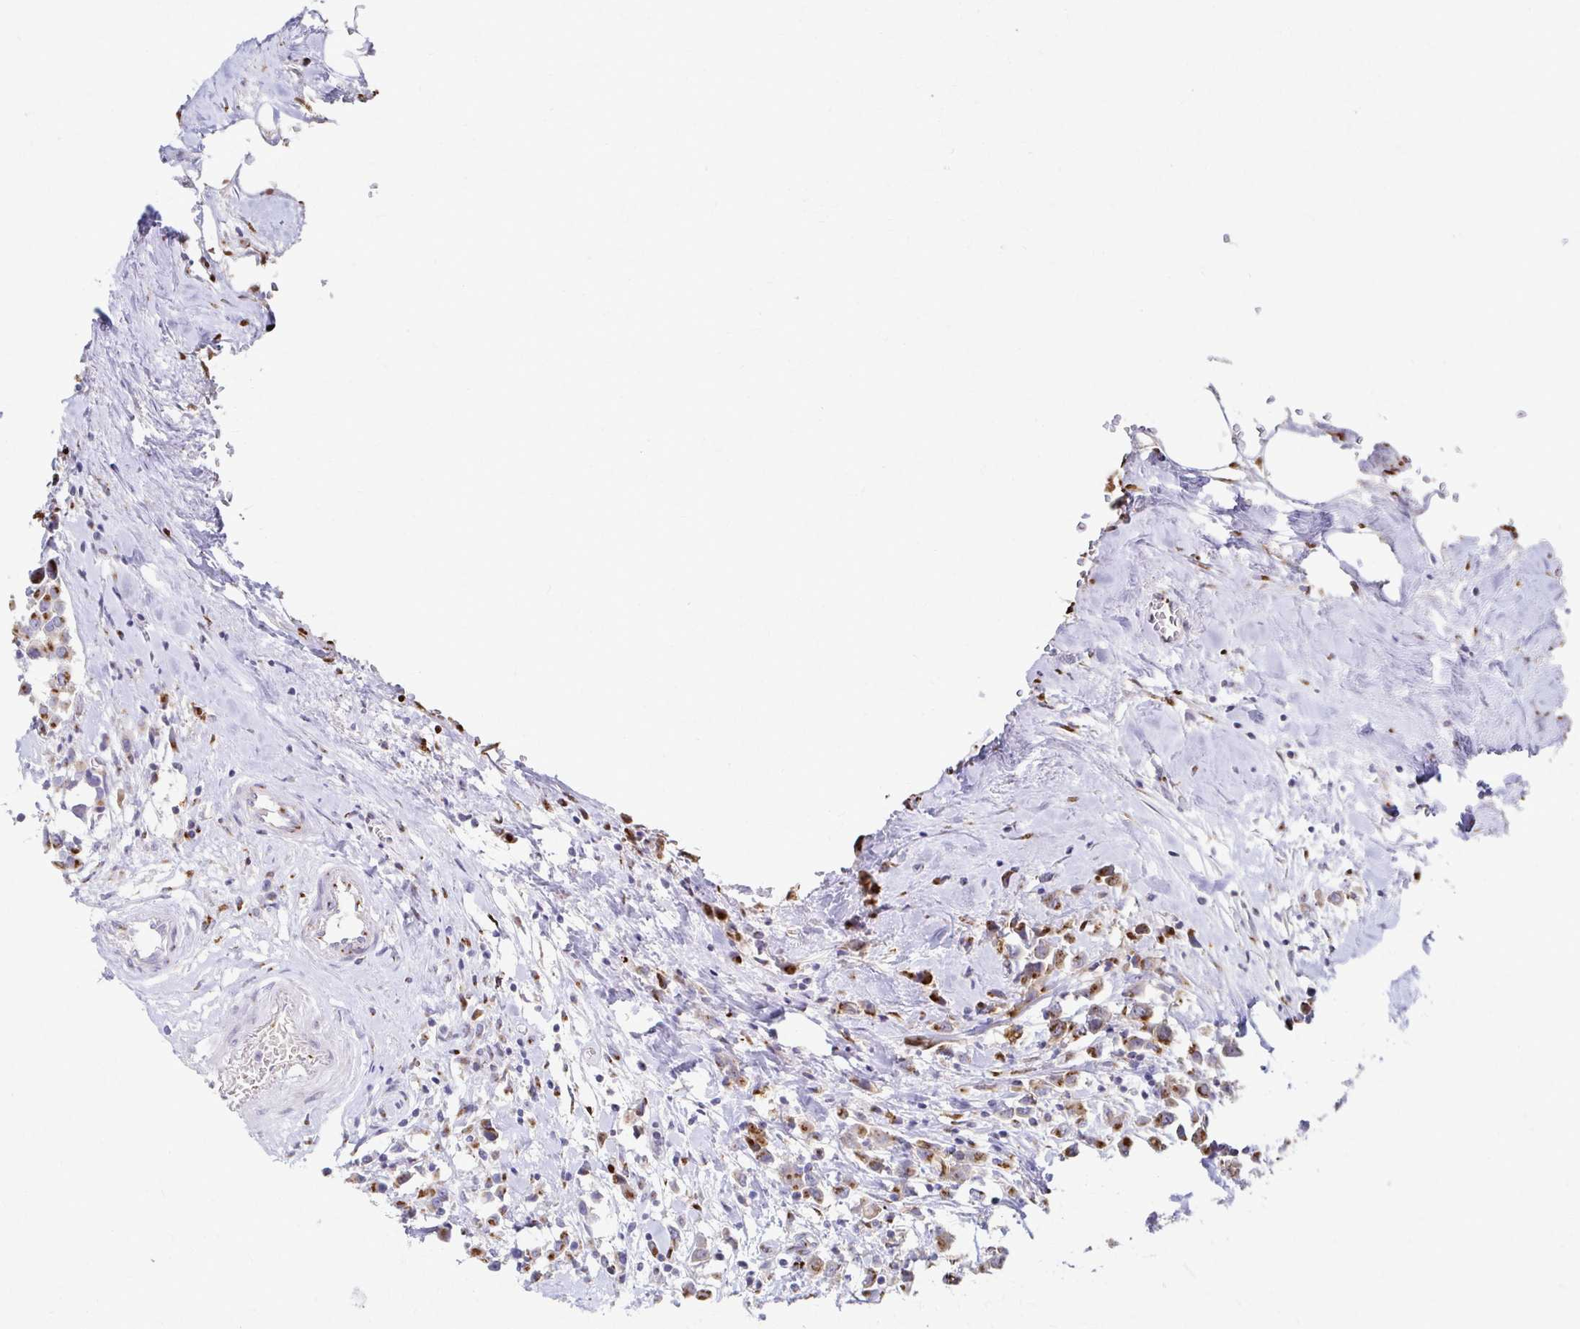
{"staining": {"intensity": "moderate", "quantity": ">75%", "location": "cytoplasmic/membranous"}, "tissue": "breast cancer", "cell_type": "Tumor cells", "image_type": "cancer", "snomed": [{"axis": "morphology", "description": "Duct carcinoma"}, {"axis": "topography", "description": "Breast"}], "caption": "DAB (3,3'-diaminobenzidine) immunohistochemical staining of human breast cancer (invasive ductal carcinoma) exhibits moderate cytoplasmic/membranous protein expression in approximately >75% of tumor cells. (IHC, brightfield microscopy, high magnification).", "gene": "TM9SF1", "patient": {"sex": "female", "age": 61}}